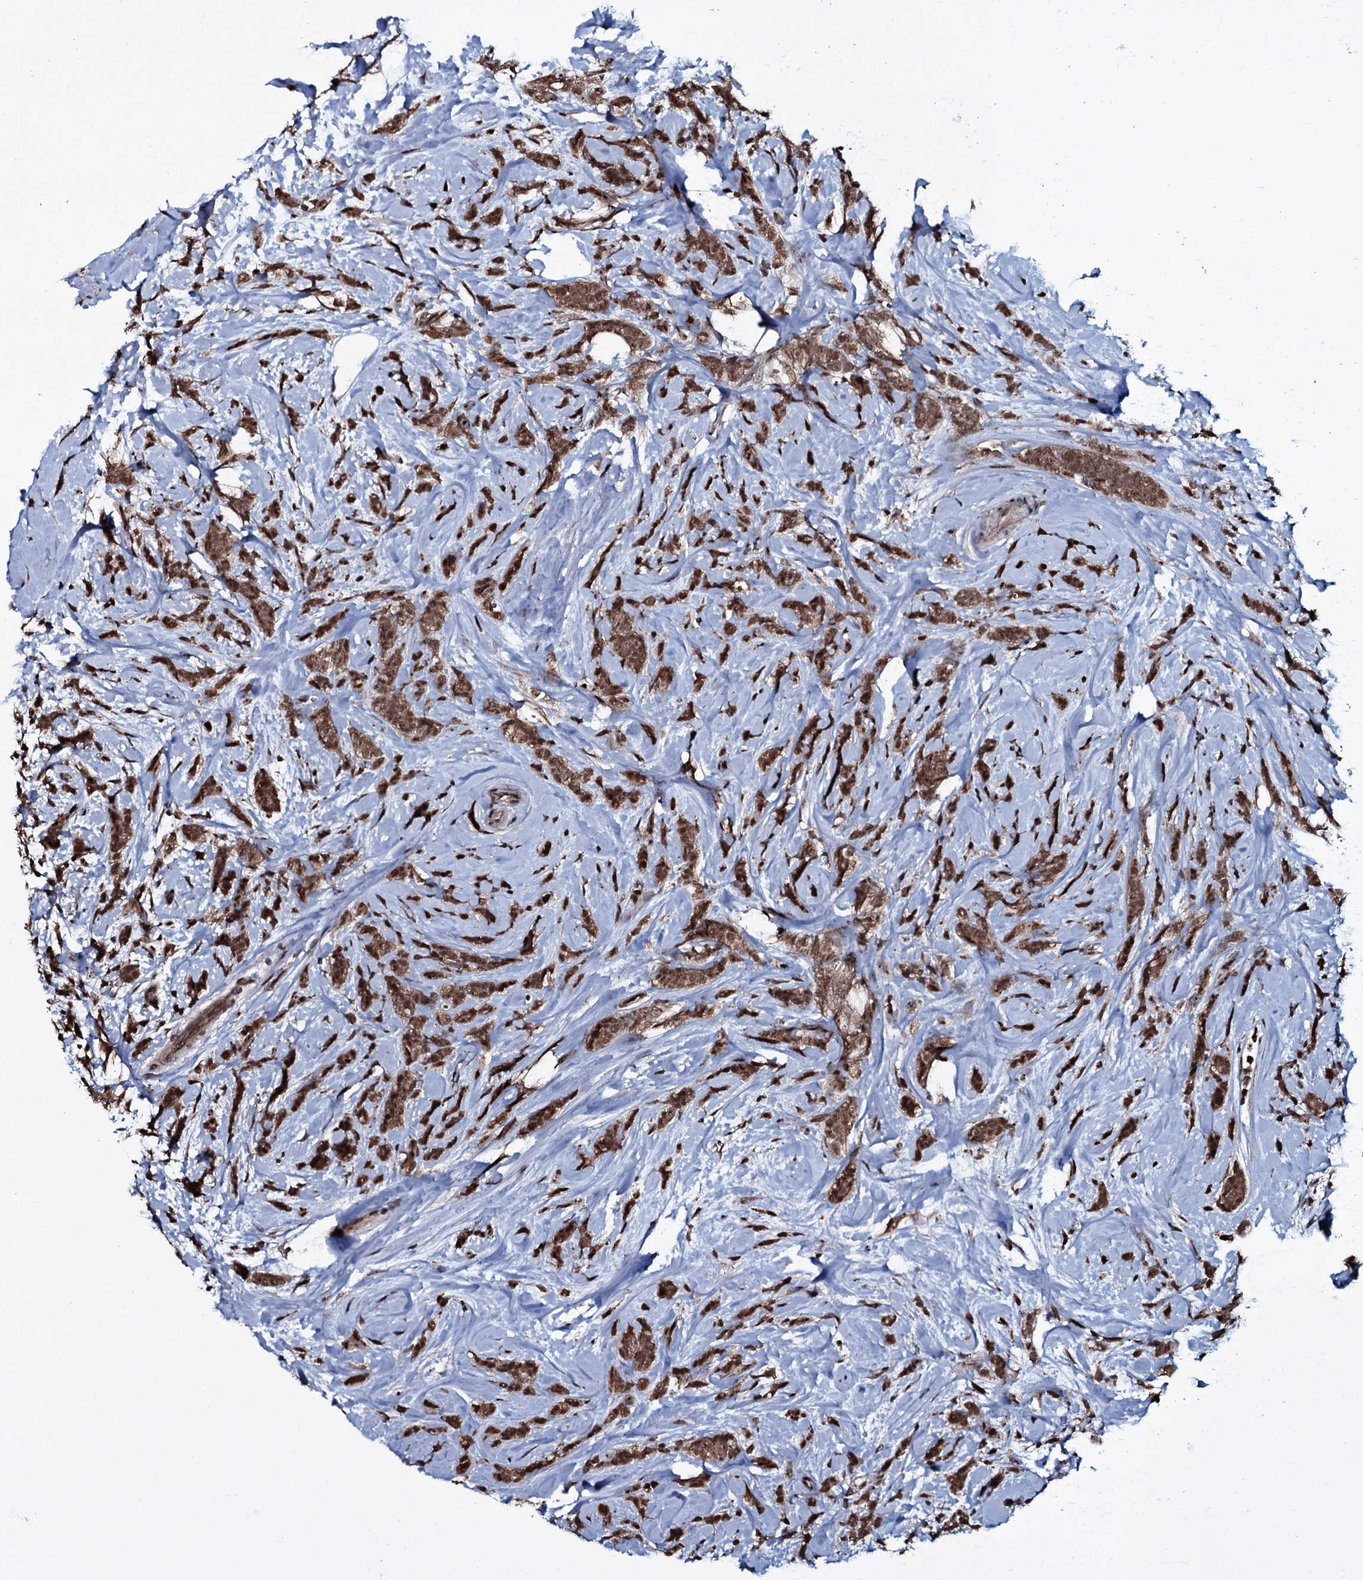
{"staining": {"intensity": "moderate", "quantity": ">75%", "location": "cytoplasmic/membranous,nuclear"}, "tissue": "breast cancer", "cell_type": "Tumor cells", "image_type": "cancer", "snomed": [{"axis": "morphology", "description": "Lobular carcinoma"}, {"axis": "topography", "description": "Breast"}], "caption": "An image showing moderate cytoplasmic/membranous and nuclear staining in approximately >75% of tumor cells in breast lobular carcinoma, as visualized by brown immunohistochemical staining.", "gene": "HDDC3", "patient": {"sex": "female", "age": 58}}